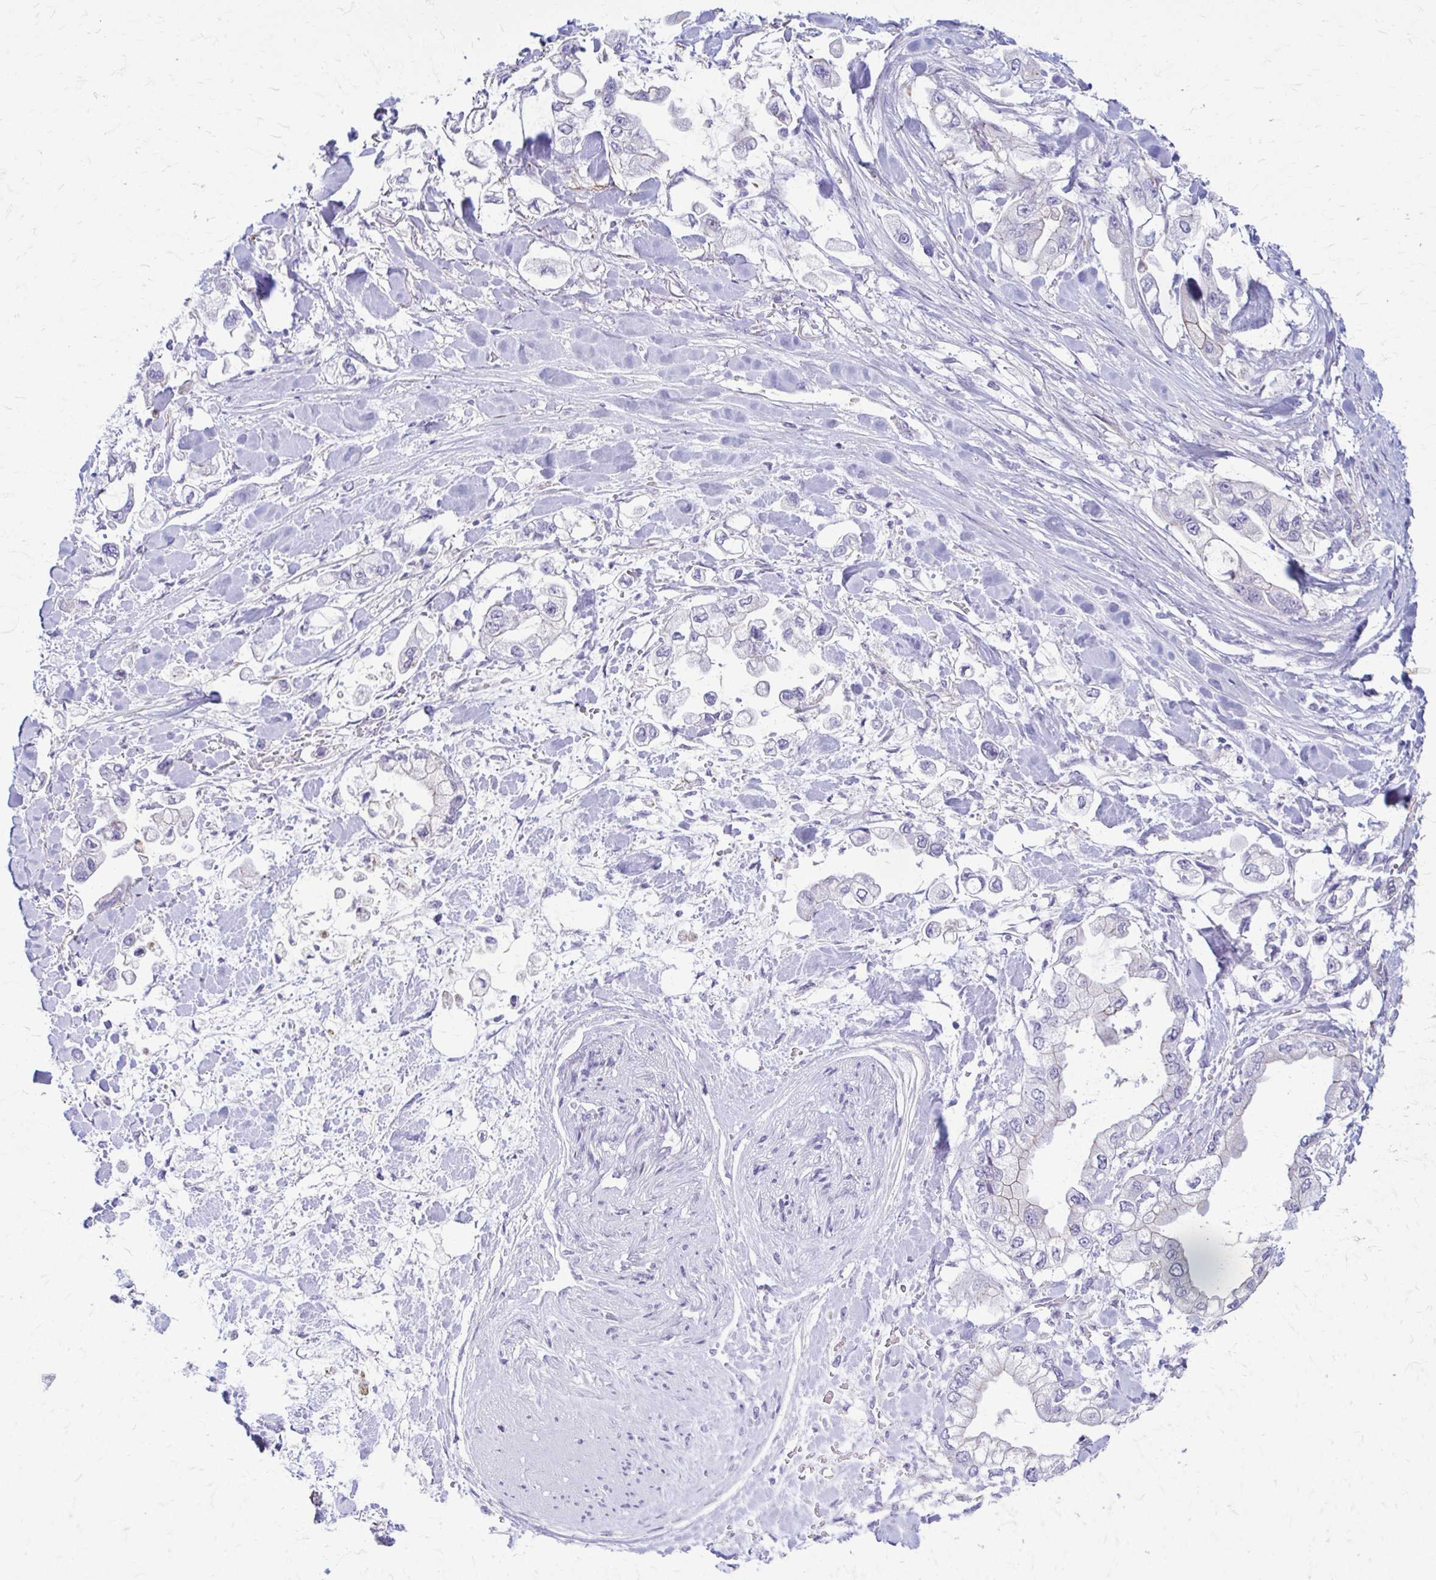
{"staining": {"intensity": "negative", "quantity": "none", "location": "none"}, "tissue": "stomach cancer", "cell_type": "Tumor cells", "image_type": "cancer", "snomed": [{"axis": "morphology", "description": "Adenocarcinoma, NOS"}, {"axis": "topography", "description": "Stomach"}], "caption": "High magnification brightfield microscopy of stomach cancer stained with DAB (brown) and counterstained with hematoxylin (blue): tumor cells show no significant expression.", "gene": "DSP", "patient": {"sex": "male", "age": 62}}